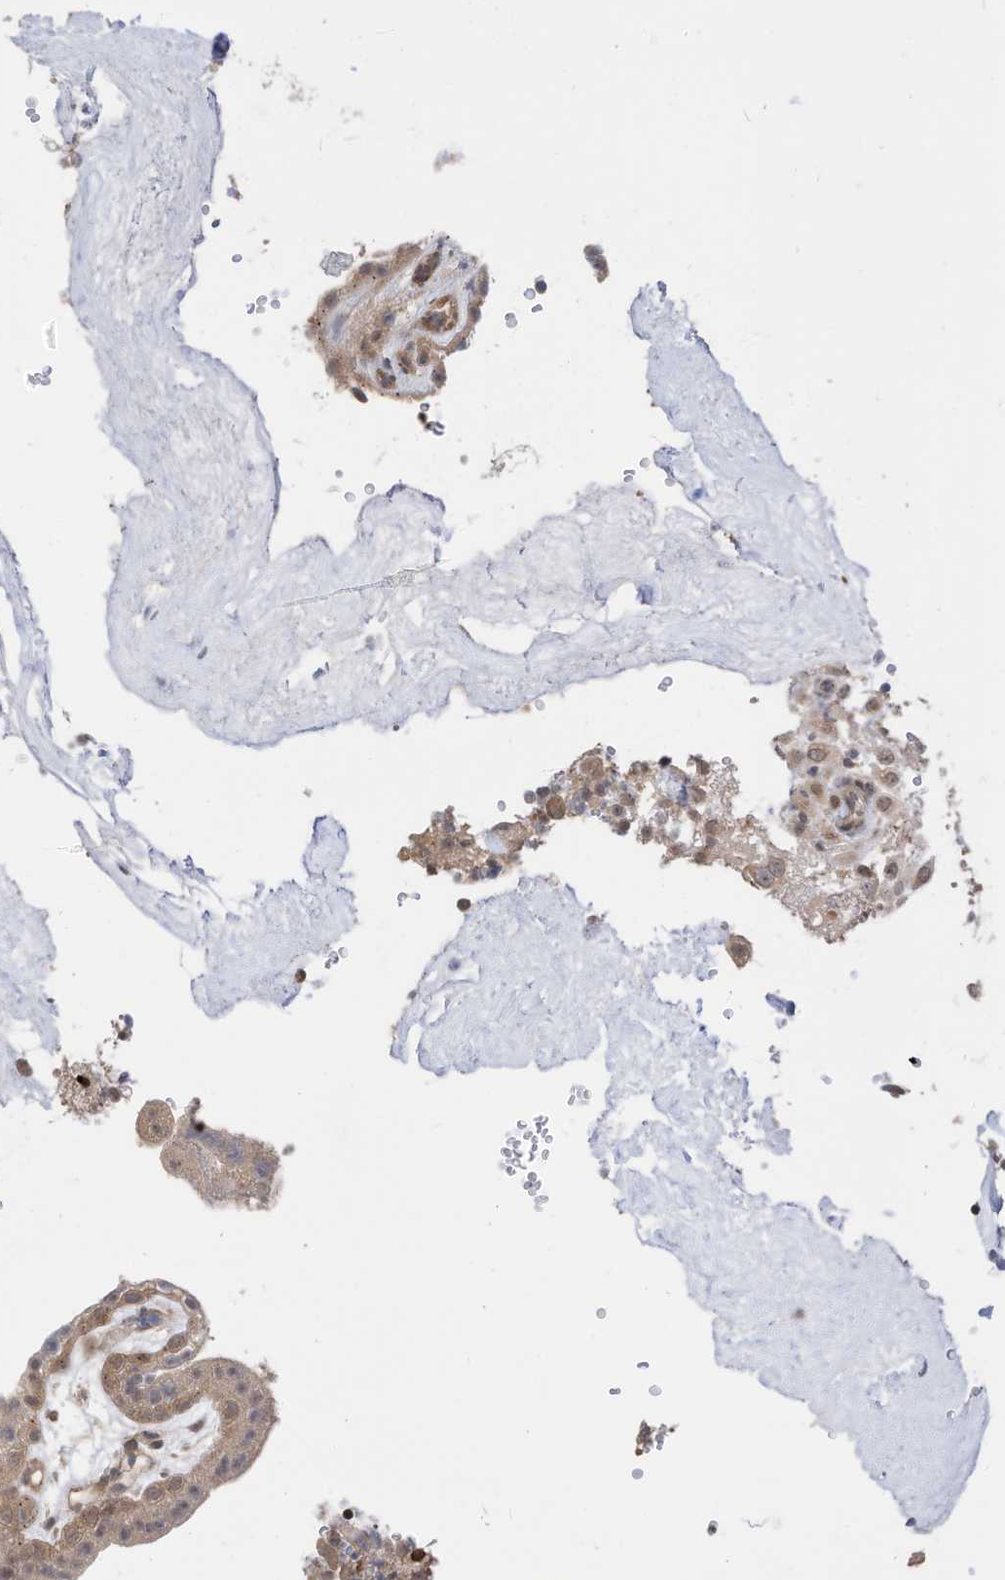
{"staining": {"intensity": "moderate", "quantity": ">75%", "location": "cytoplasmic/membranous"}, "tissue": "placenta", "cell_type": "Decidual cells", "image_type": "normal", "snomed": [{"axis": "morphology", "description": "Normal tissue, NOS"}, {"axis": "topography", "description": "Placenta"}], "caption": "Immunohistochemistry (IHC) of unremarkable placenta demonstrates medium levels of moderate cytoplasmic/membranous positivity in about >75% of decidual cells.", "gene": "CNKSR1", "patient": {"sex": "female", "age": 18}}